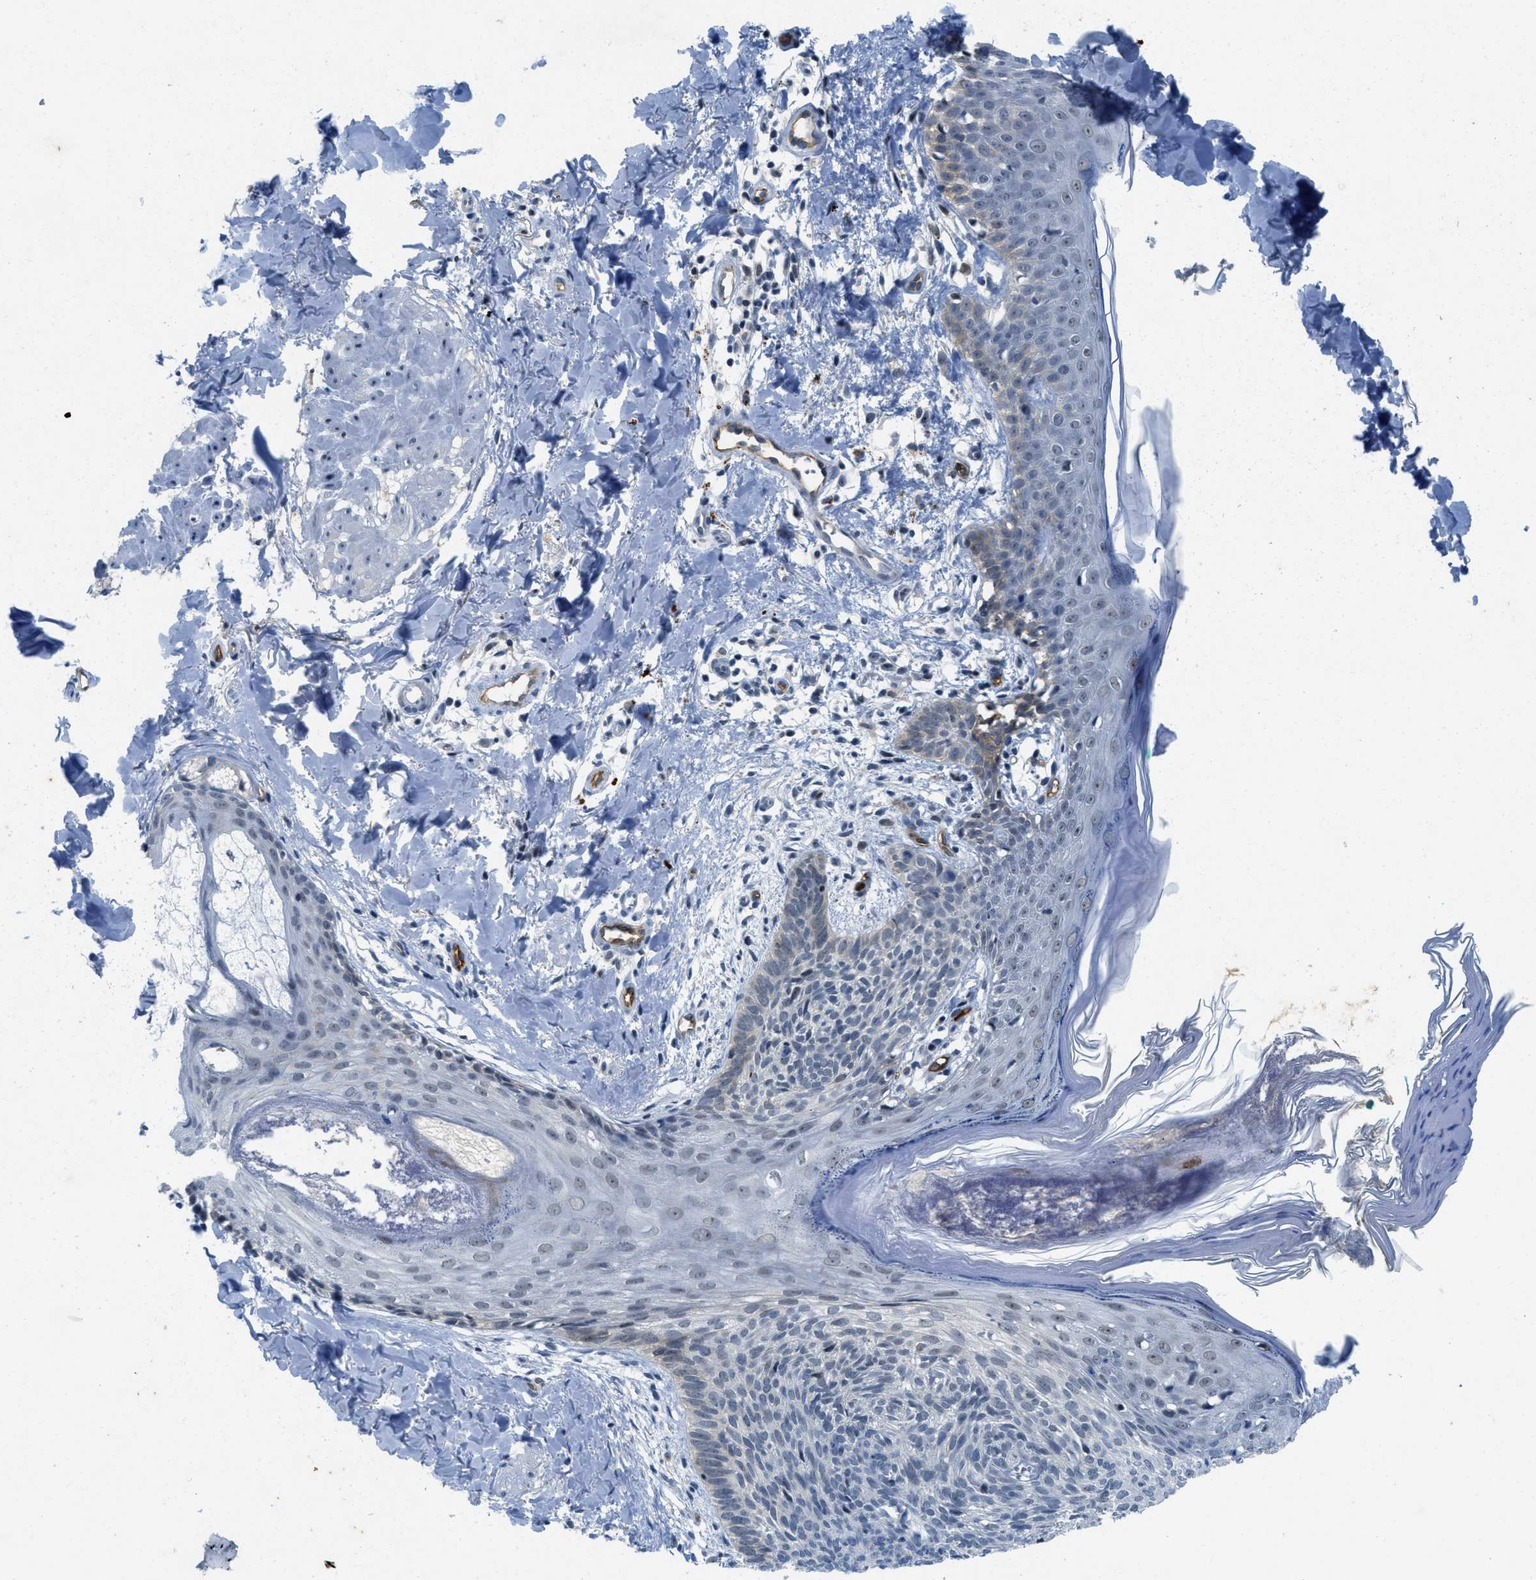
{"staining": {"intensity": "negative", "quantity": "none", "location": "none"}, "tissue": "skin cancer", "cell_type": "Tumor cells", "image_type": "cancer", "snomed": [{"axis": "morphology", "description": "Basal cell carcinoma"}, {"axis": "topography", "description": "Skin"}], "caption": "High power microscopy image of an immunohistochemistry (IHC) micrograph of basal cell carcinoma (skin), revealing no significant positivity in tumor cells.", "gene": "SLCO2A1", "patient": {"sex": "male", "age": 60}}